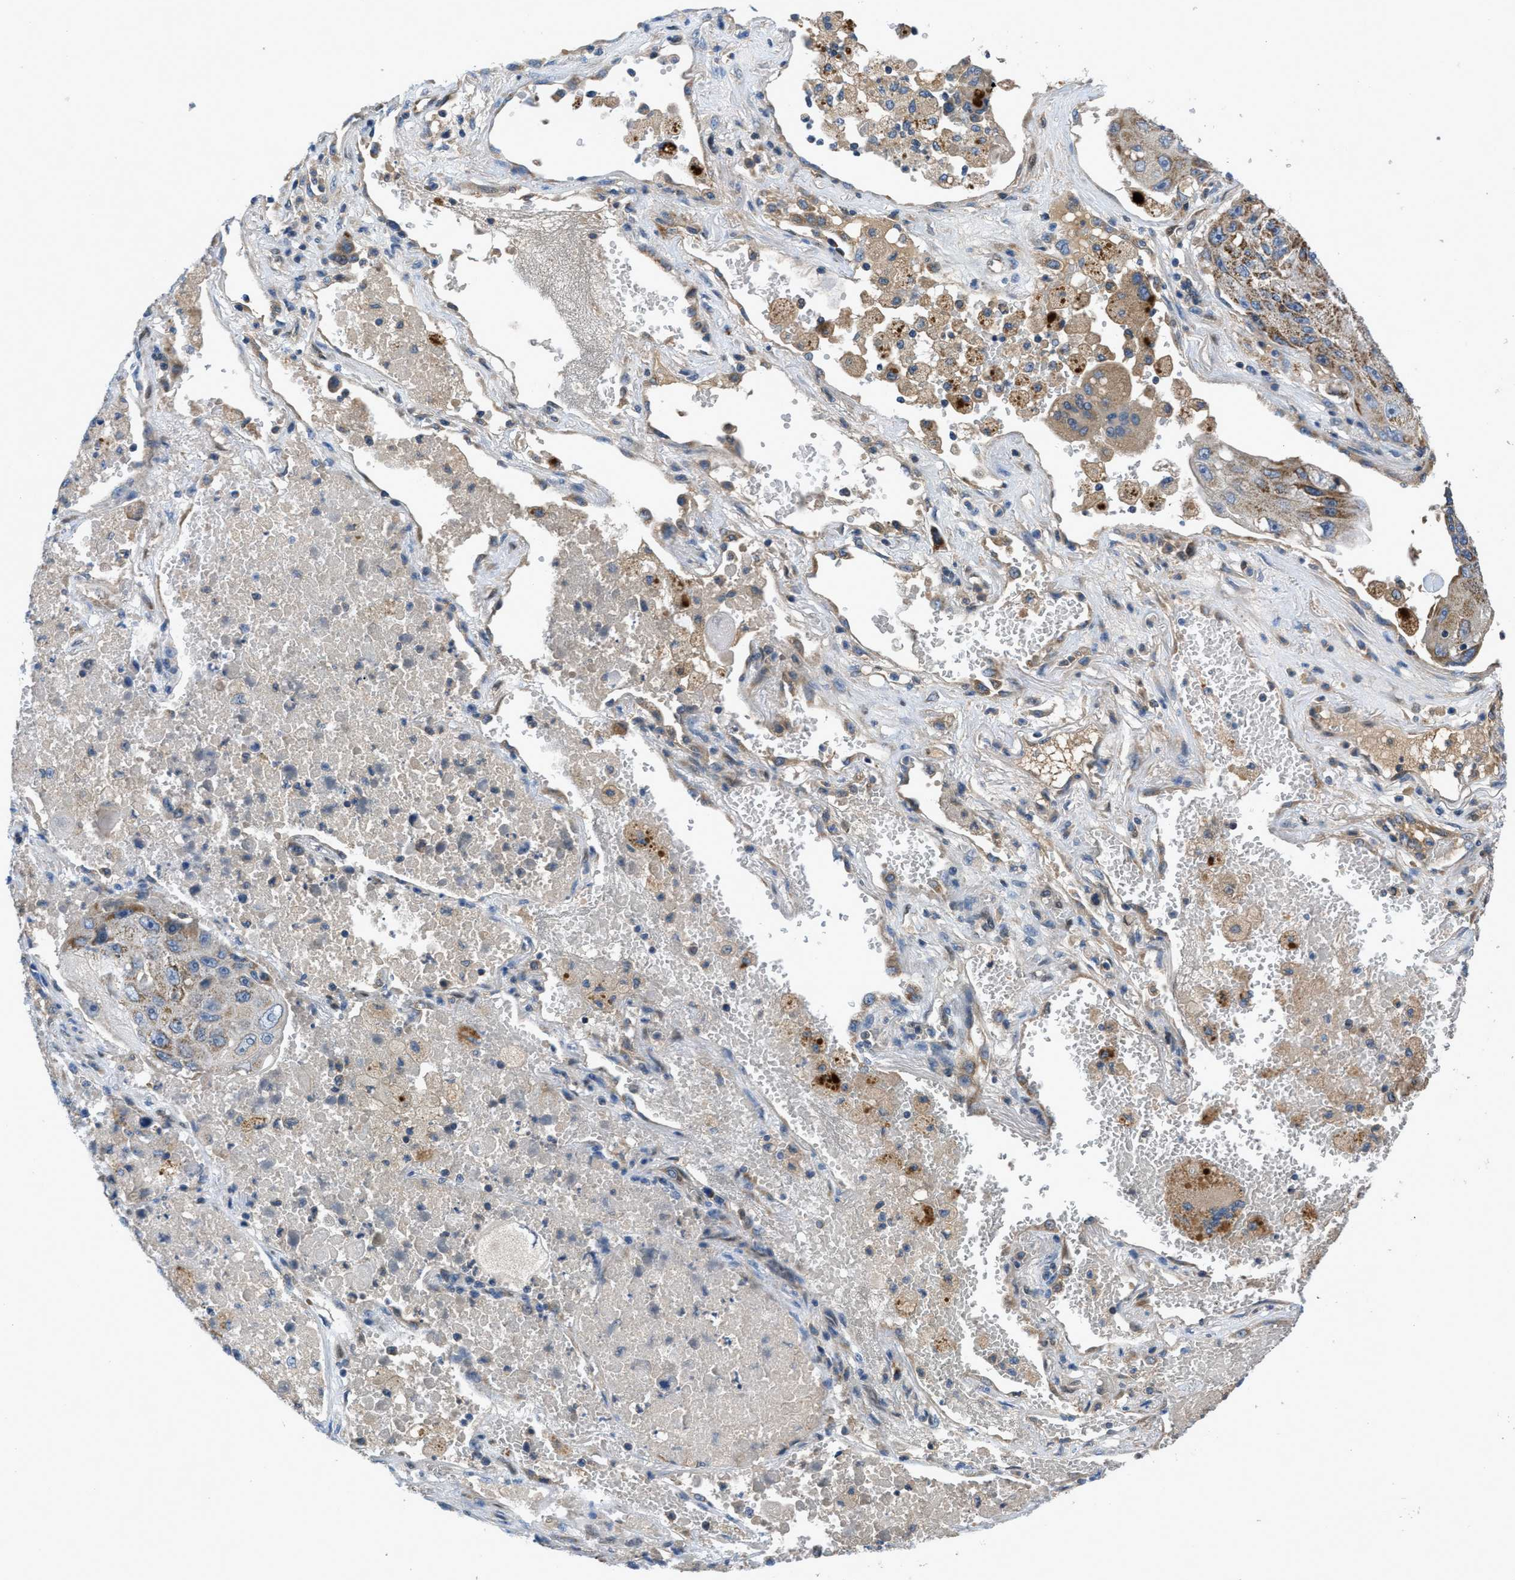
{"staining": {"intensity": "moderate", "quantity": "25%-75%", "location": "cytoplasmic/membranous"}, "tissue": "lung cancer", "cell_type": "Tumor cells", "image_type": "cancer", "snomed": [{"axis": "morphology", "description": "Squamous cell carcinoma, NOS"}, {"axis": "topography", "description": "Lung"}], "caption": "Human squamous cell carcinoma (lung) stained for a protein (brown) demonstrates moderate cytoplasmic/membranous positive staining in about 25%-75% of tumor cells.", "gene": "PNKD", "patient": {"sex": "male", "age": 61}}